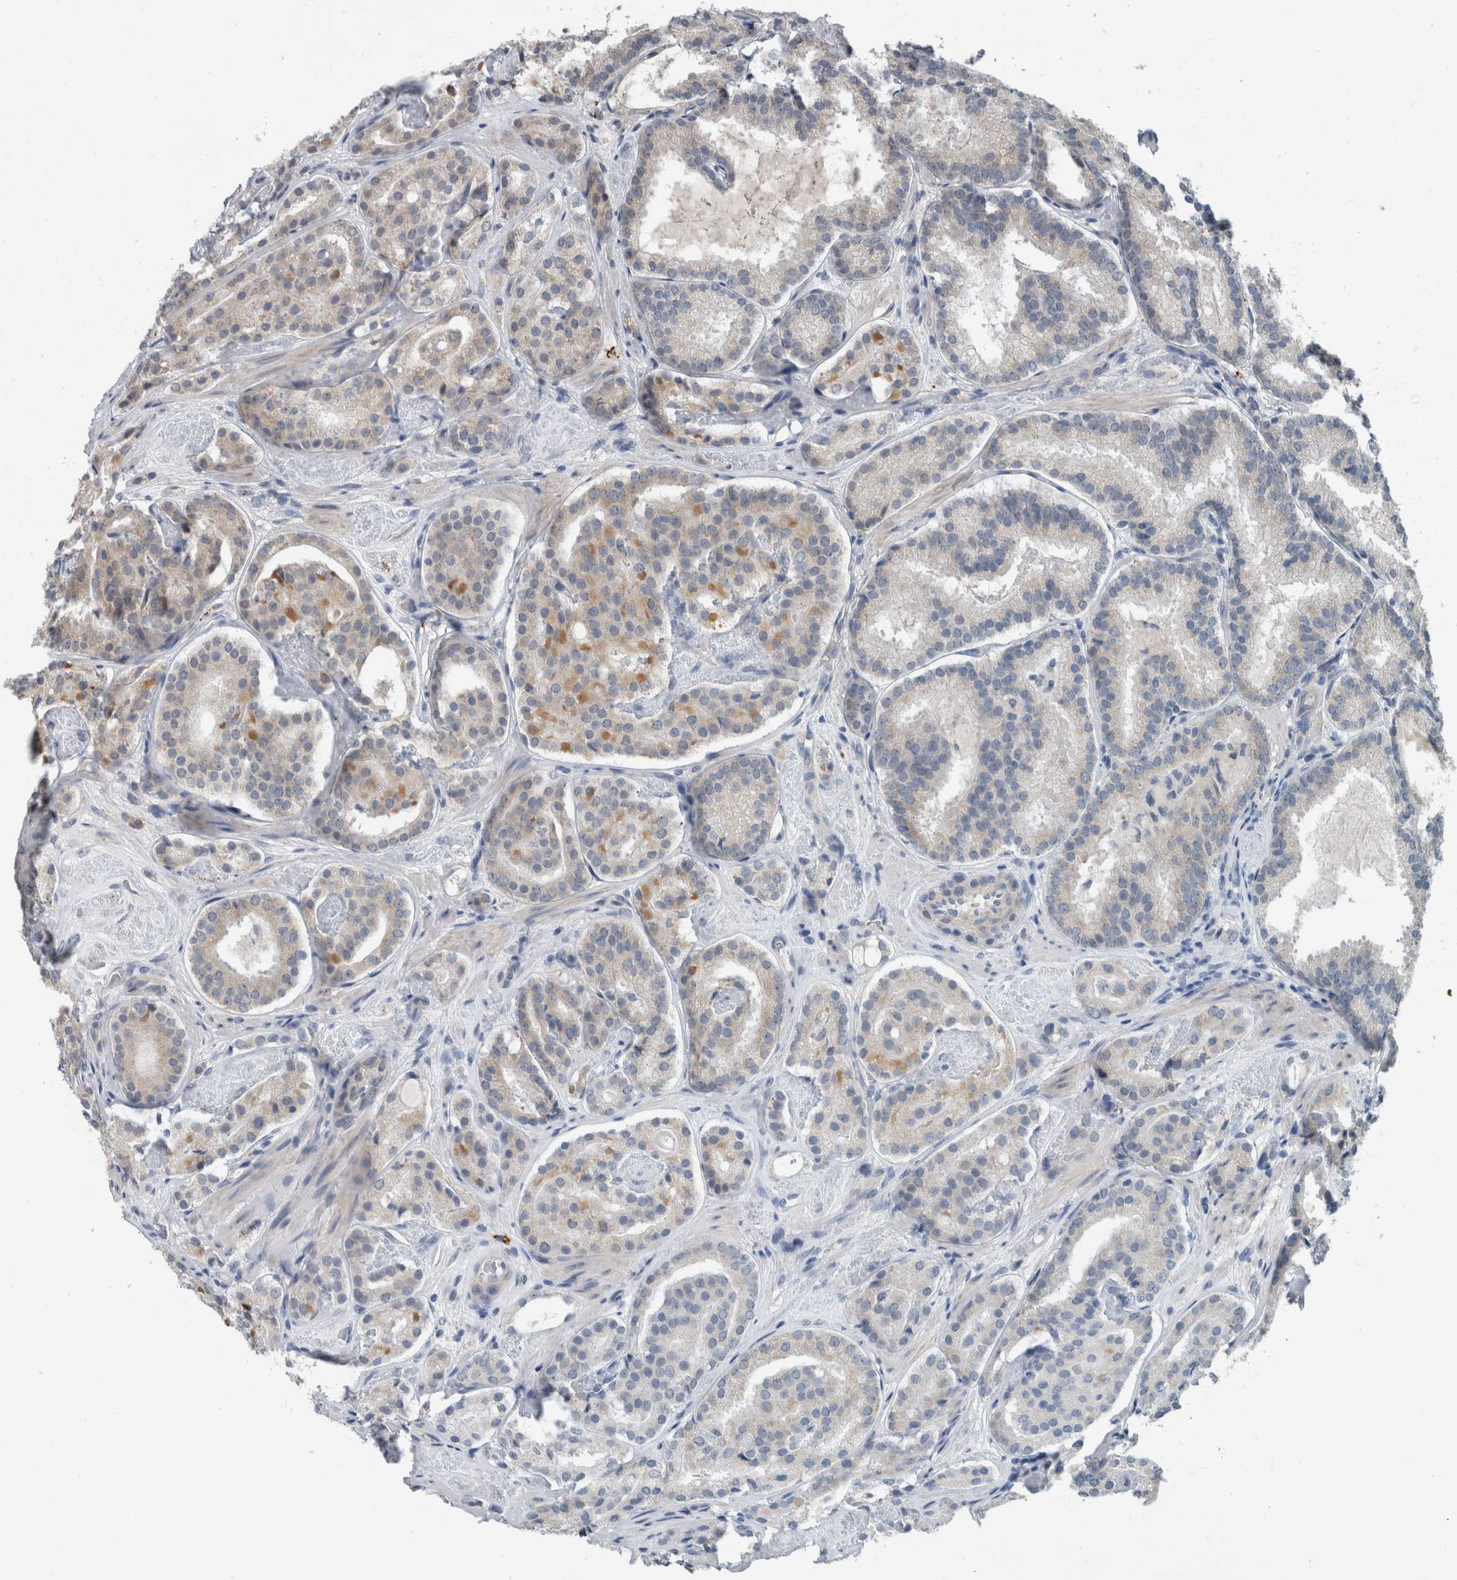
{"staining": {"intensity": "moderate", "quantity": "25%-75%", "location": "cytoplasmic/membranous"}, "tissue": "prostate cancer", "cell_type": "Tumor cells", "image_type": "cancer", "snomed": [{"axis": "morphology", "description": "Adenocarcinoma, Low grade"}, {"axis": "topography", "description": "Prostate"}], "caption": "A micrograph of low-grade adenocarcinoma (prostate) stained for a protein shows moderate cytoplasmic/membranous brown staining in tumor cells.", "gene": "GBA2", "patient": {"sex": "male", "age": 69}}